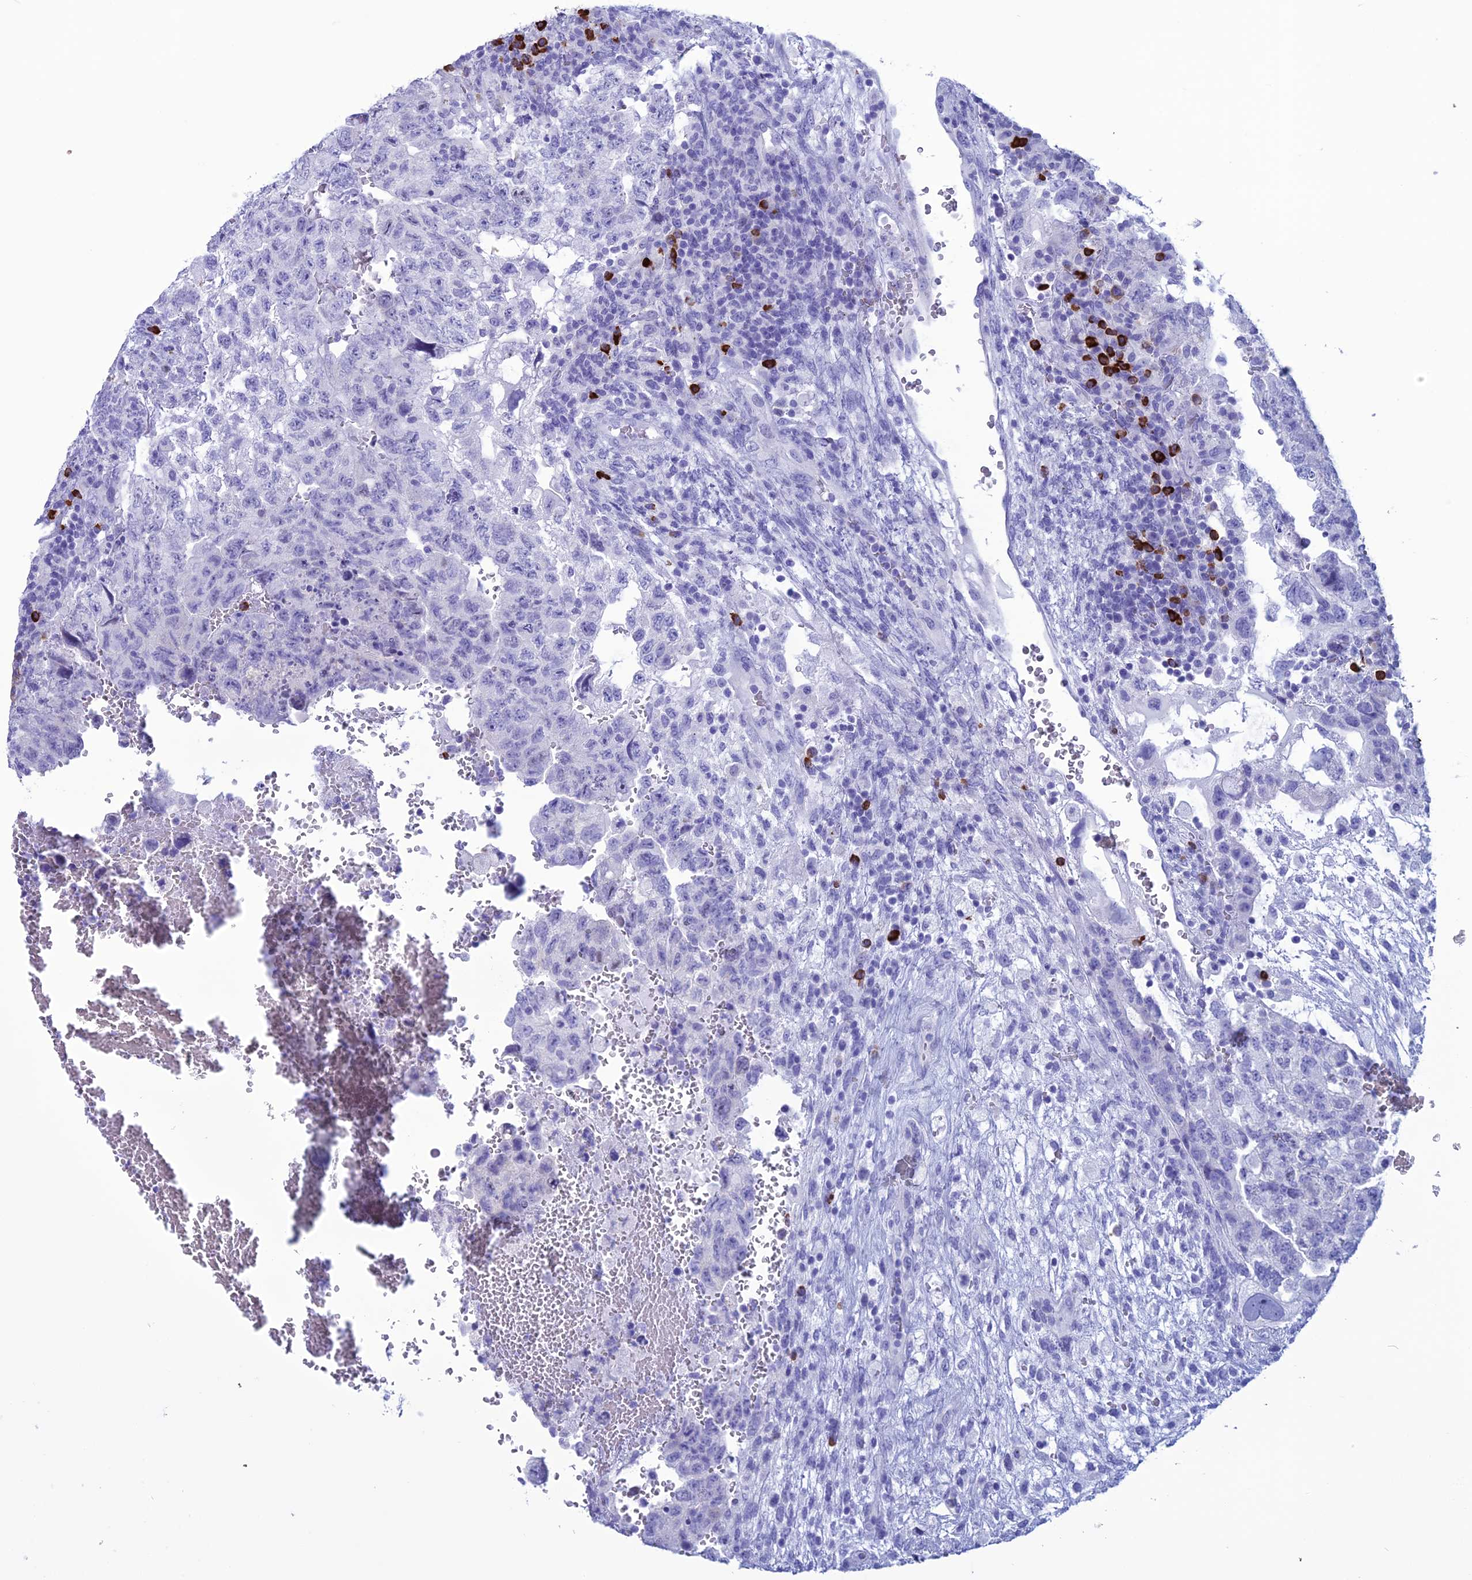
{"staining": {"intensity": "negative", "quantity": "none", "location": "none"}, "tissue": "testis cancer", "cell_type": "Tumor cells", "image_type": "cancer", "snomed": [{"axis": "morphology", "description": "Carcinoma, Embryonal, NOS"}, {"axis": "topography", "description": "Testis"}], "caption": "High power microscopy image of an immunohistochemistry (IHC) image of testis cancer (embryonal carcinoma), revealing no significant staining in tumor cells.", "gene": "MZB1", "patient": {"sex": "male", "age": 36}}